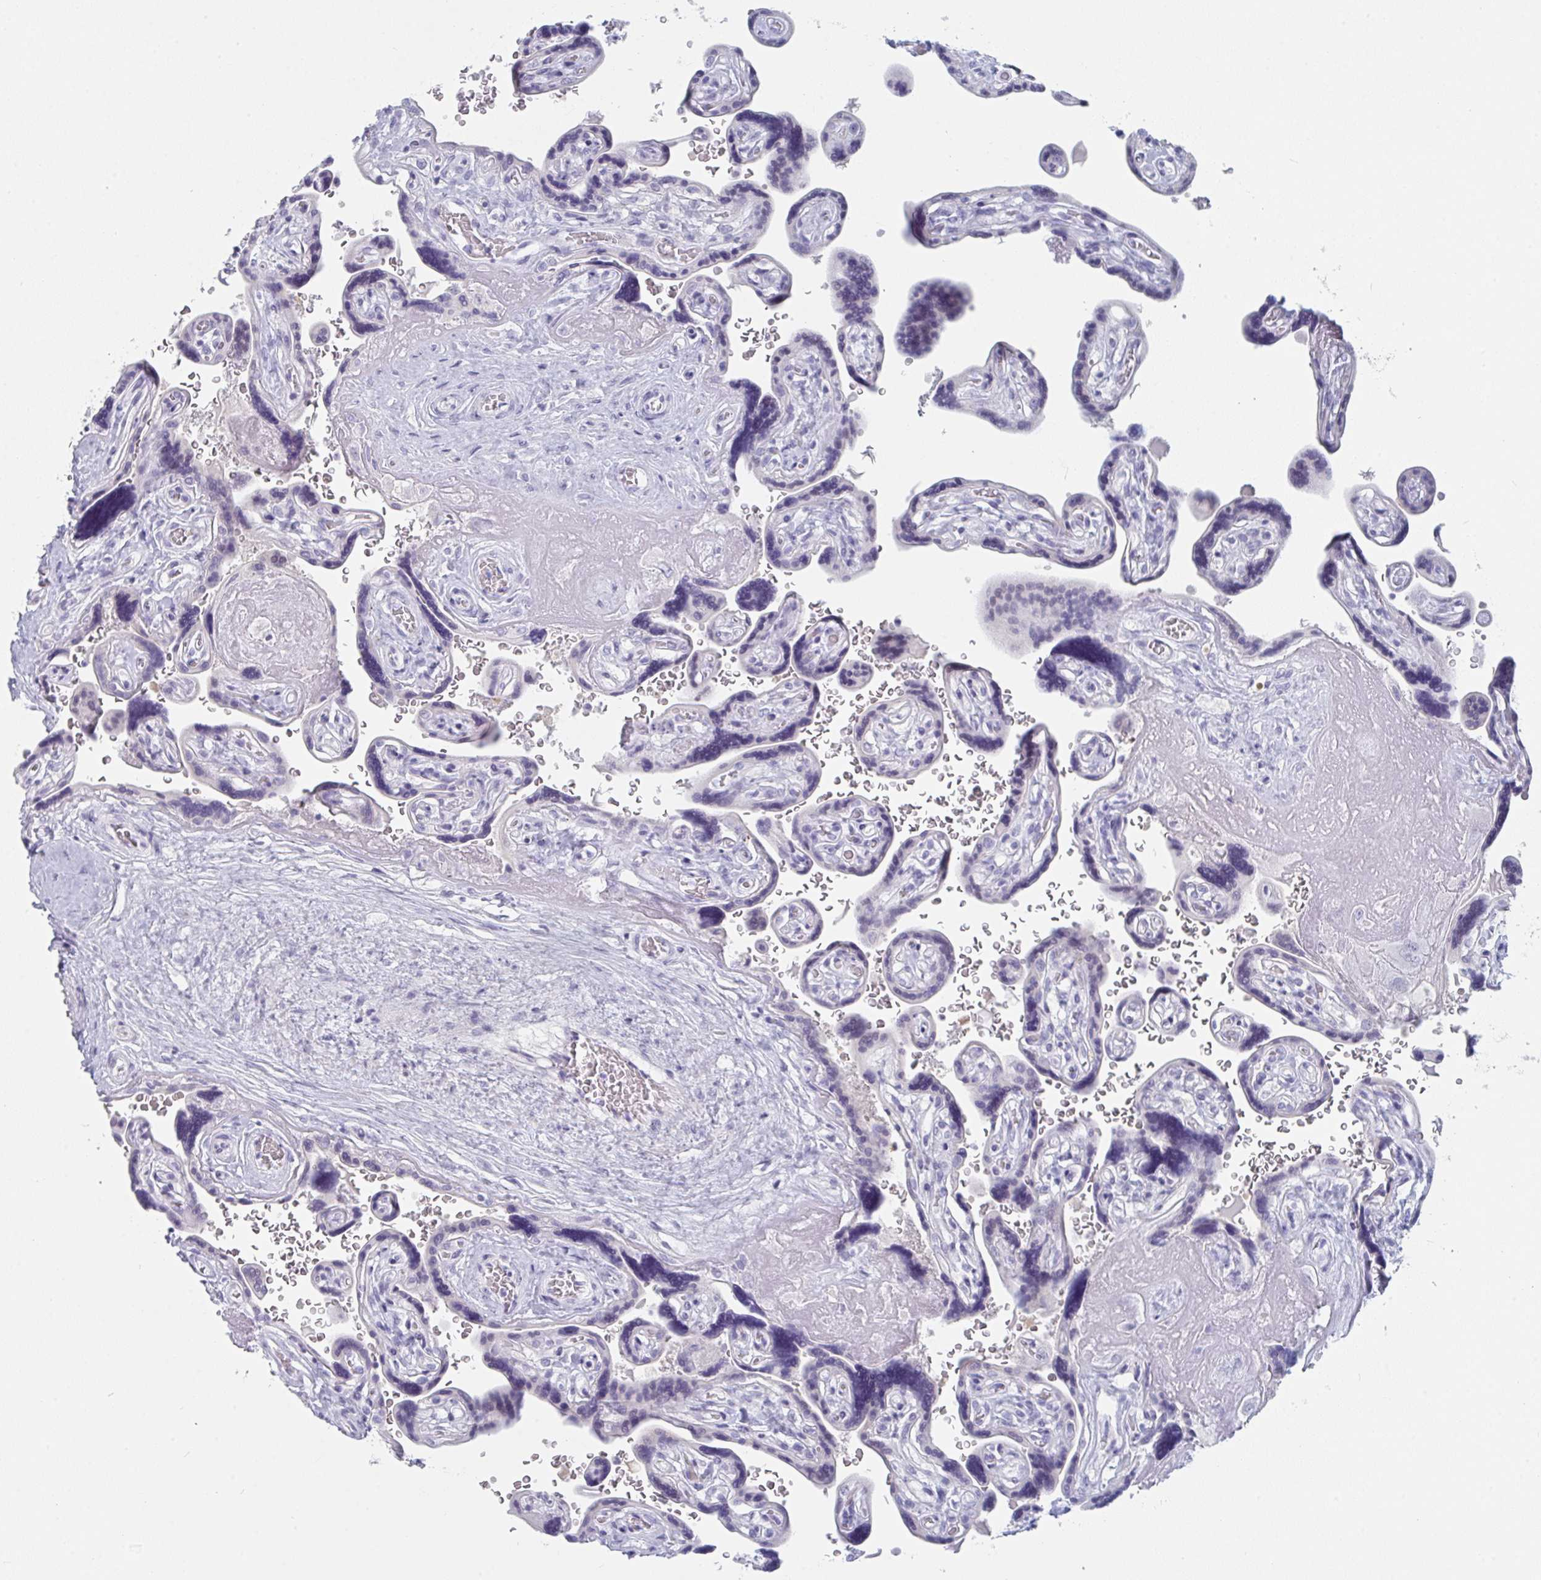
{"staining": {"intensity": "negative", "quantity": "none", "location": "none"}, "tissue": "placenta", "cell_type": "Decidual cells", "image_type": "normal", "snomed": [{"axis": "morphology", "description": "Normal tissue, NOS"}, {"axis": "topography", "description": "Placenta"}], "caption": "IHC micrograph of normal placenta: placenta stained with DAB demonstrates no significant protein expression in decidual cells.", "gene": "RUBCN", "patient": {"sex": "female", "age": 32}}